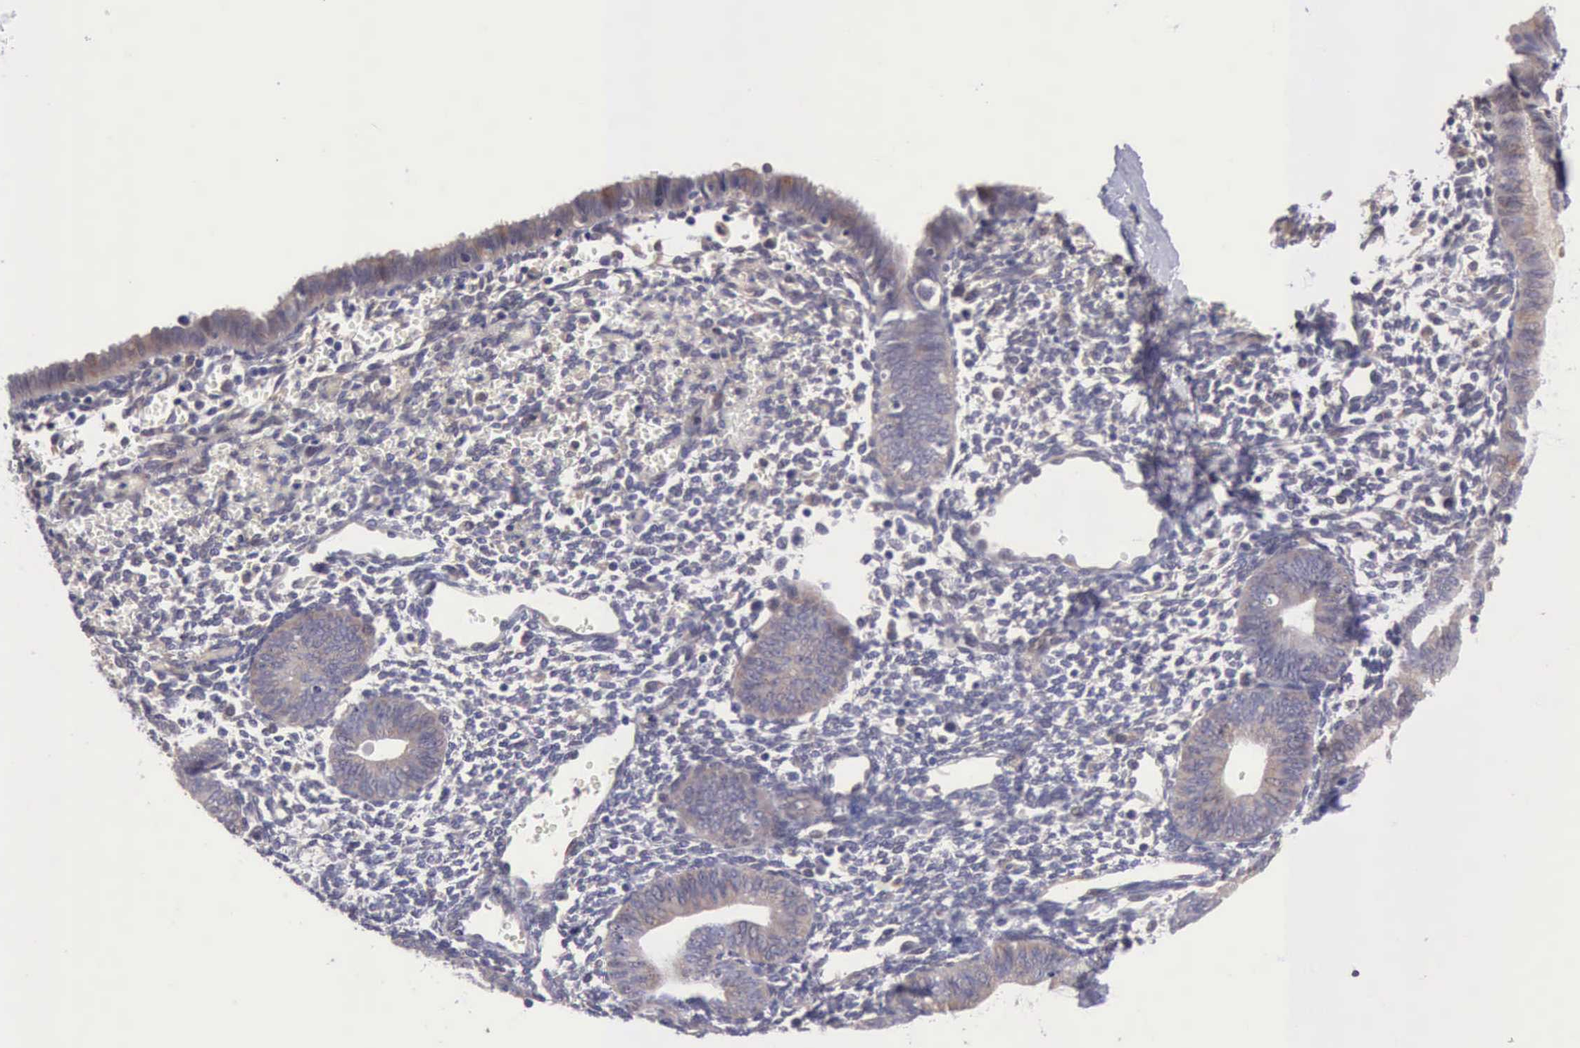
{"staining": {"intensity": "negative", "quantity": "none", "location": "none"}, "tissue": "endometrium", "cell_type": "Cells in endometrial stroma", "image_type": "normal", "snomed": [{"axis": "morphology", "description": "Normal tissue, NOS"}, {"axis": "topography", "description": "Endometrium"}], "caption": "IHC histopathology image of unremarkable endometrium stained for a protein (brown), which exhibits no staining in cells in endometrial stroma.", "gene": "DNAJB7", "patient": {"sex": "female", "age": 61}}